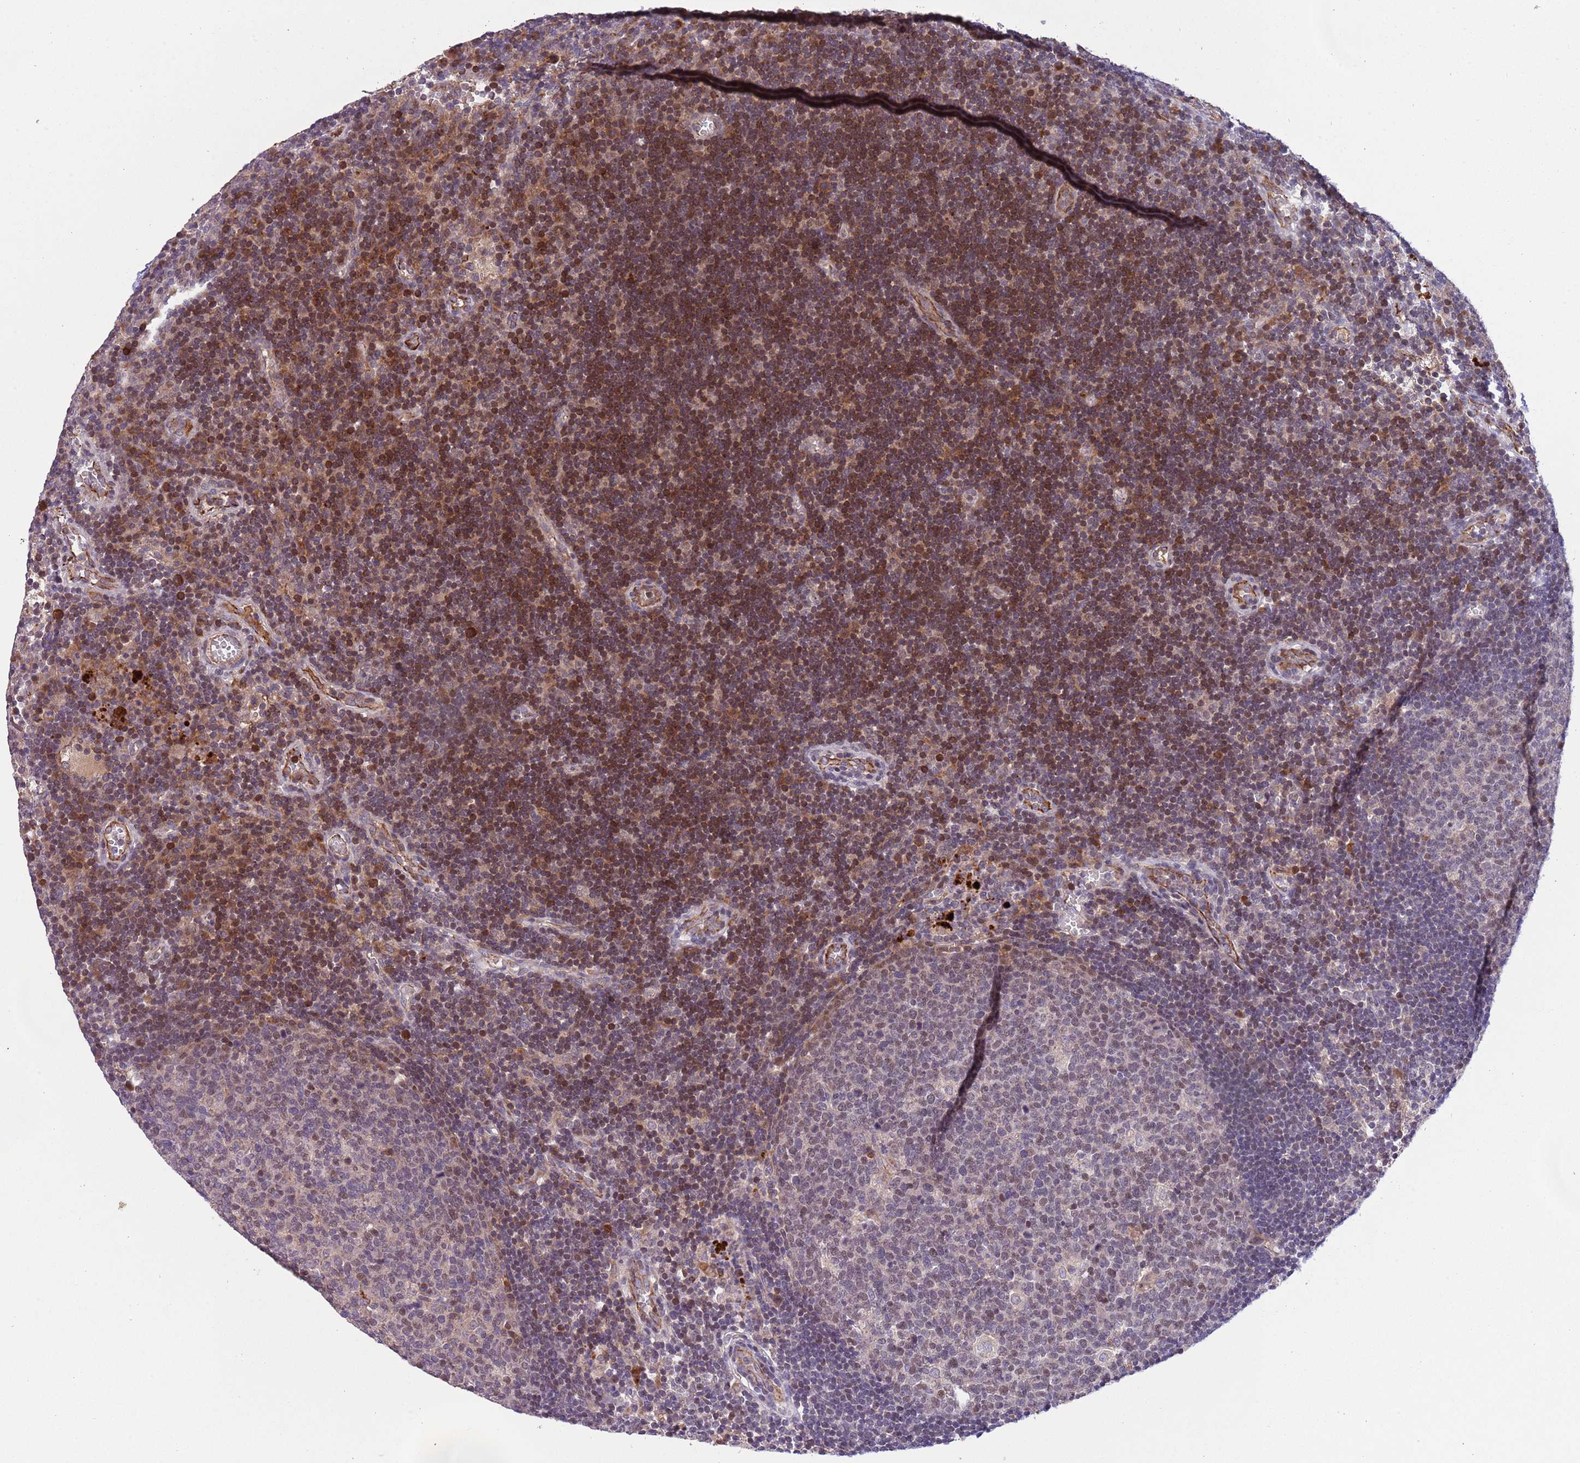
{"staining": {"intensity": "weak", "quantity": "<25%", "location": "nuclear"}, "tissue": "lymph node", "cell_type": "Germinal center cells", "image_type": "normal", "snomed": [{"axis": "morphology", "description": "Normal tissue, NOS"}, {"axis": "topography", "description": "Lymph node"}], "caption": "Germinal center cells show no significant protein expression in normal lymph node. (Brightfield microscopy of DAB (3,3'-diaminobenzidine) immunohistochemistry at high magnification).", "gene": "DPP10", "patient": {"sex": "male", "age": 62}}